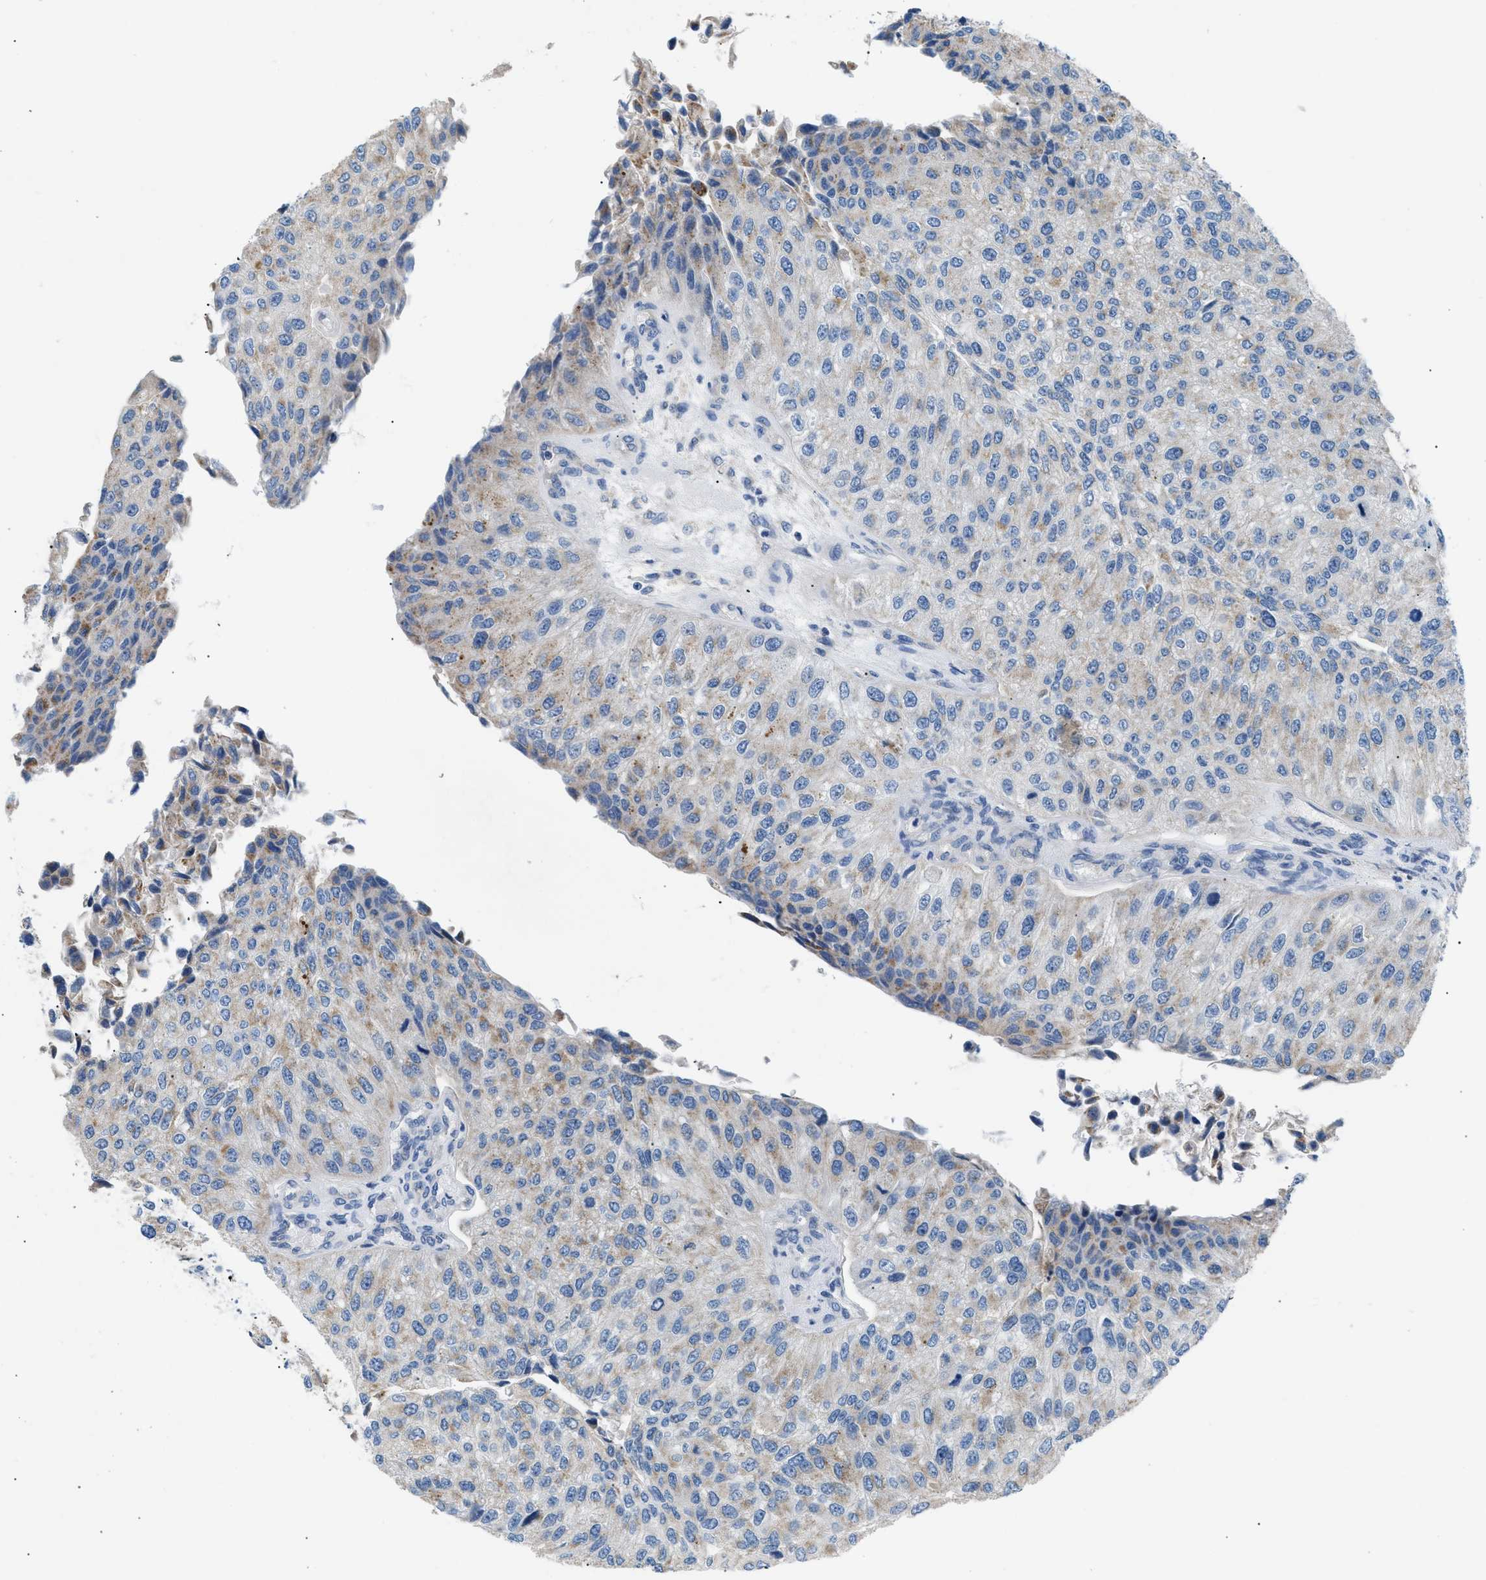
{"staining": {"intensity": "weak", "quantity": "25%-75%", "location": "cytoplasmic/membranous"}, "tissue": "urothelial cancer", "cell_type": "Tumor cells", "image_type": "cancer", "snomed": [{"axis": "morphology", "description": "Urothelial carcinoma, High grade"}, {"axis": "topography", "description": "Kidney"}, {"axis": "topography", "description": "Urinary bladder"}], "caption": "Human urothelial cancer stained for a protein (brown) shows weak cytoplasmic/membranous positive expression in about 25%-75% of tumor cells.", "gene": "ILDR1", "patient": {"sex": "male", "age": 77}}